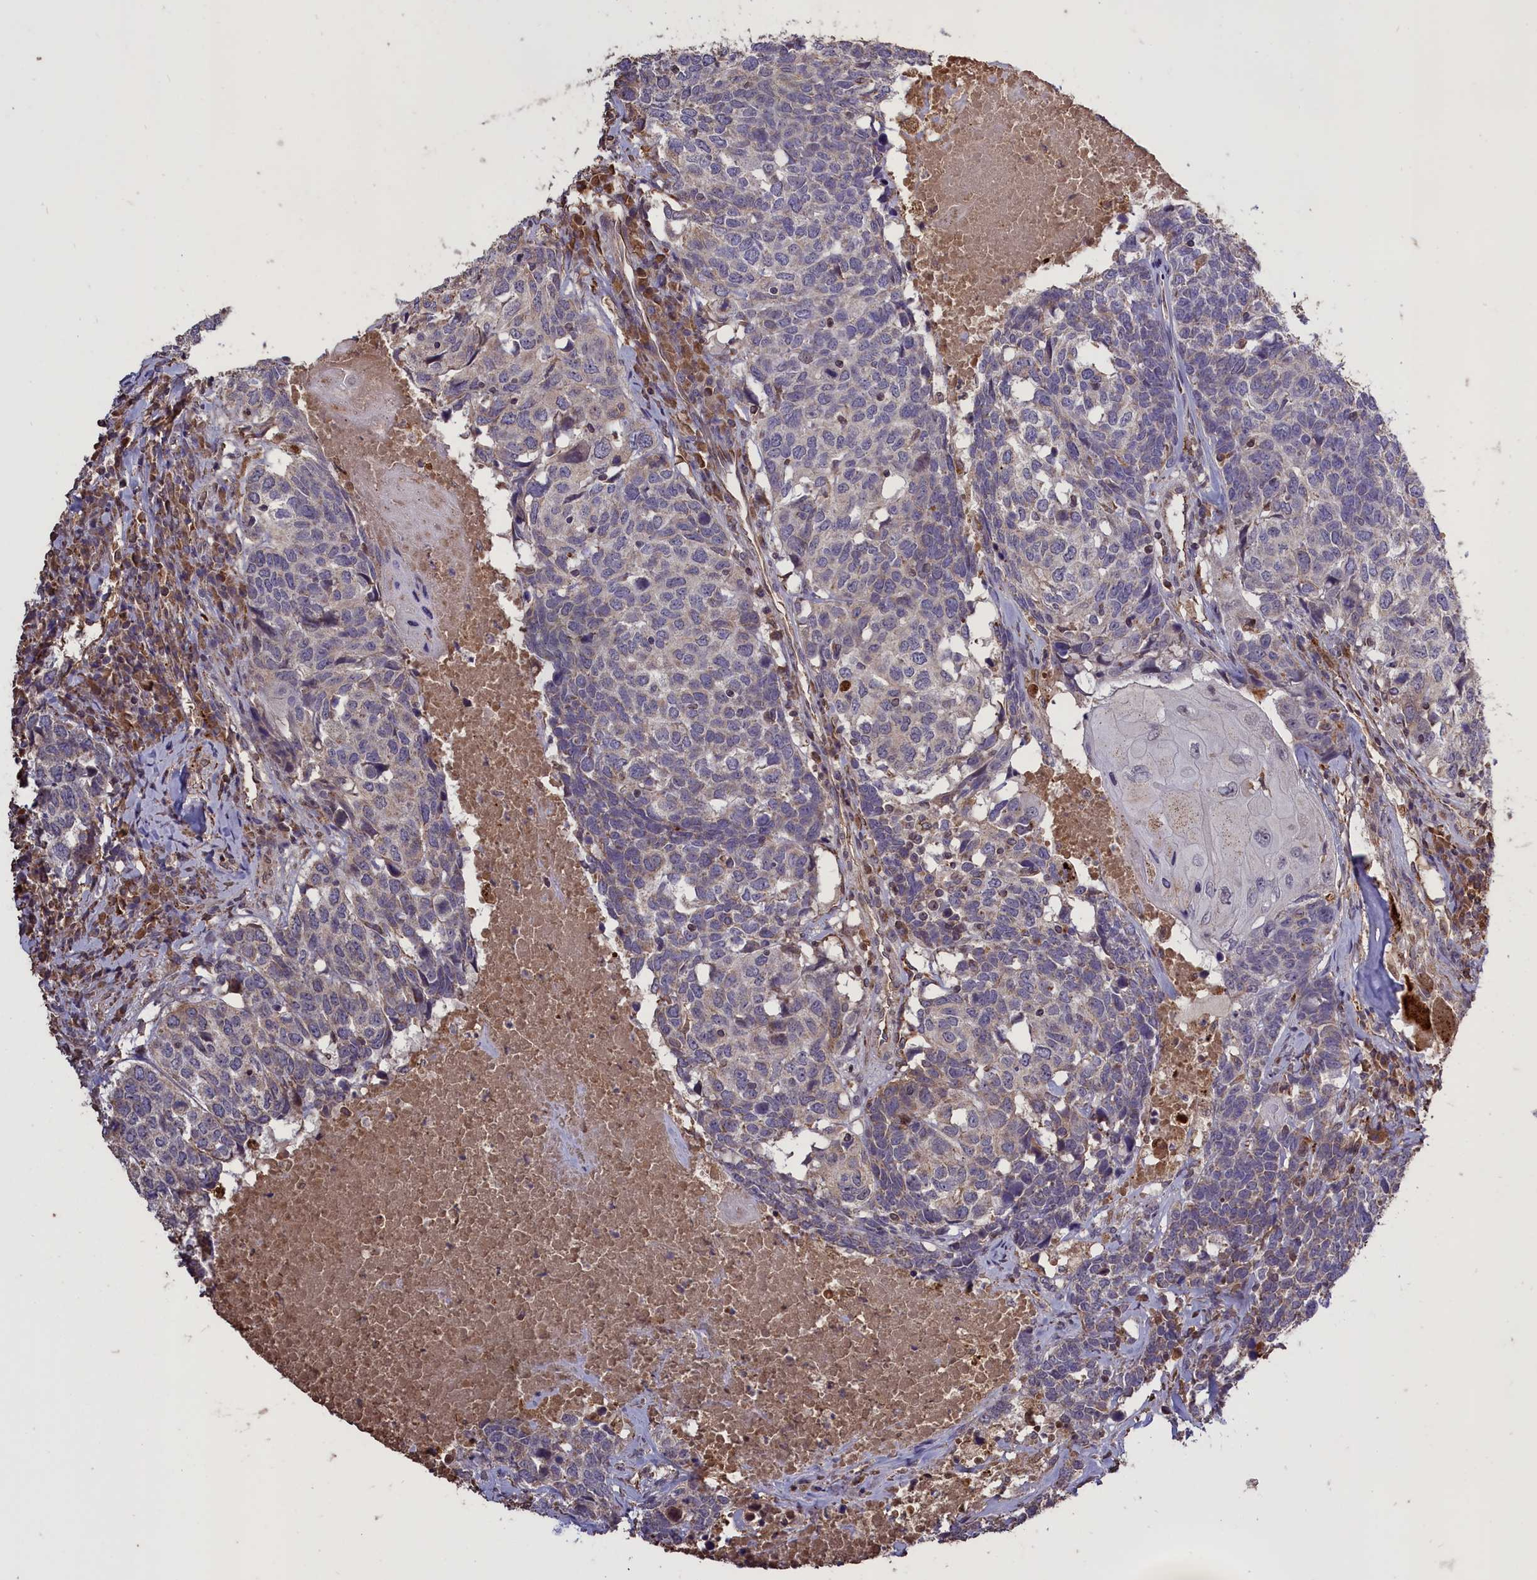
{"staining": {"intensity": "negative", "quantity": "none", "location": "none"}, "tissue": "head and neck cancer", "cell_type": "Tumor cells", "image_type": "cancer", "snomed": [{"axis": "morphology", "description": "Squamous cell carcinoma, NOS"}, {"axis": "topography", "description": "Head-Neck"}], "caption": "Immunohistochemical staining of head and neck squamous cell carcinoma reveals no significant positivity in tumor cells.", "gene": "CLRN2", "patient": {"sex": "male", "age": 66}}